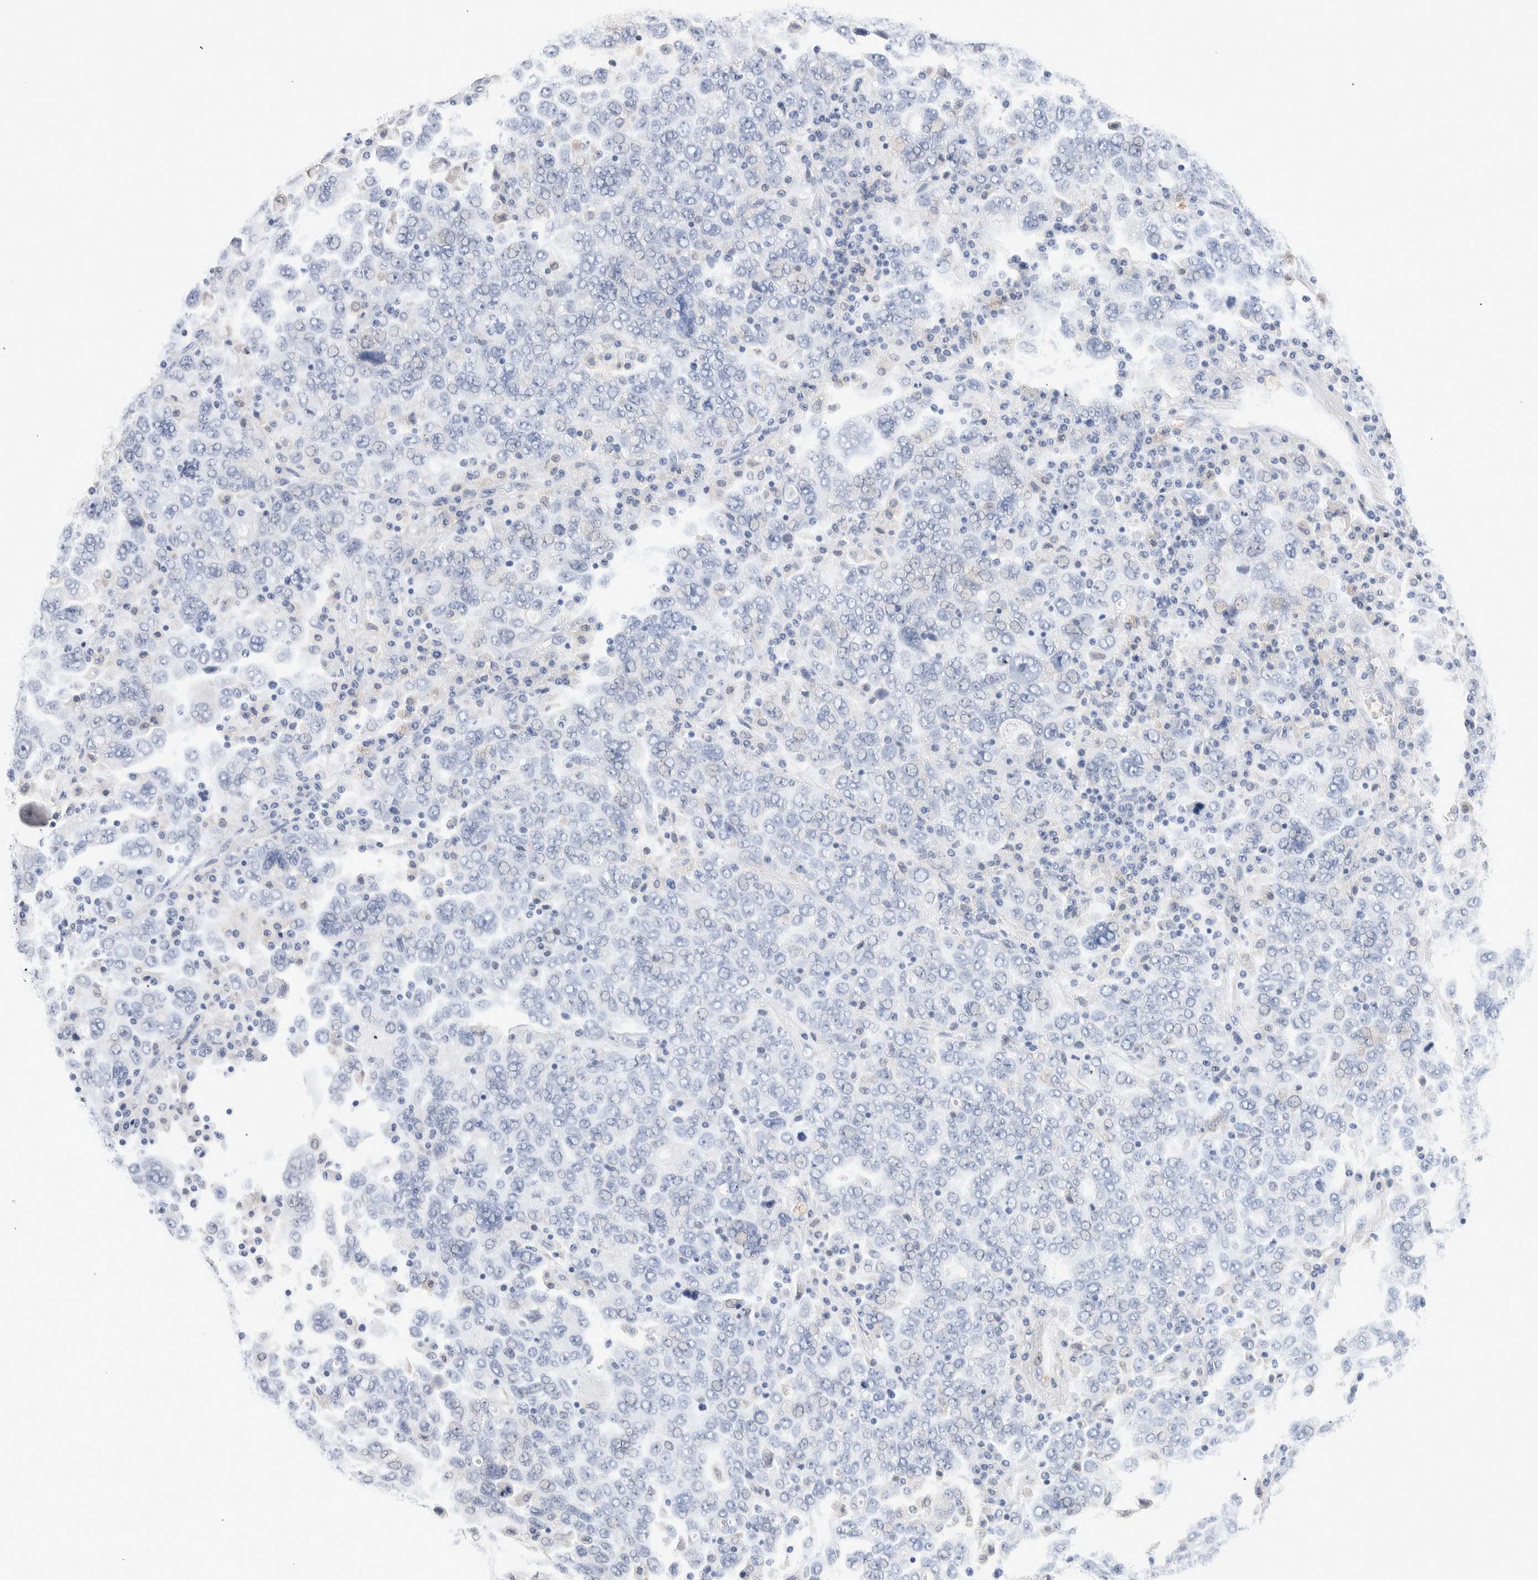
{"staining": {"intensity": "negative", "quantity": "none", "location": "none"}, "tissue": "ovarian cancer", "cell_type": "Tumor cells", "image_type": "cancer", "snomed": [{"axis": "morphology", "description": "Carcinoma, endometroid"}, {"axis": "topography", "description": "Ovary"}], "caption": "IHC of ovarian cancer demonstrates no positivity in tumor cells.", "gene": "NCF2", "patient": {"sex": "female", "age": 62}}